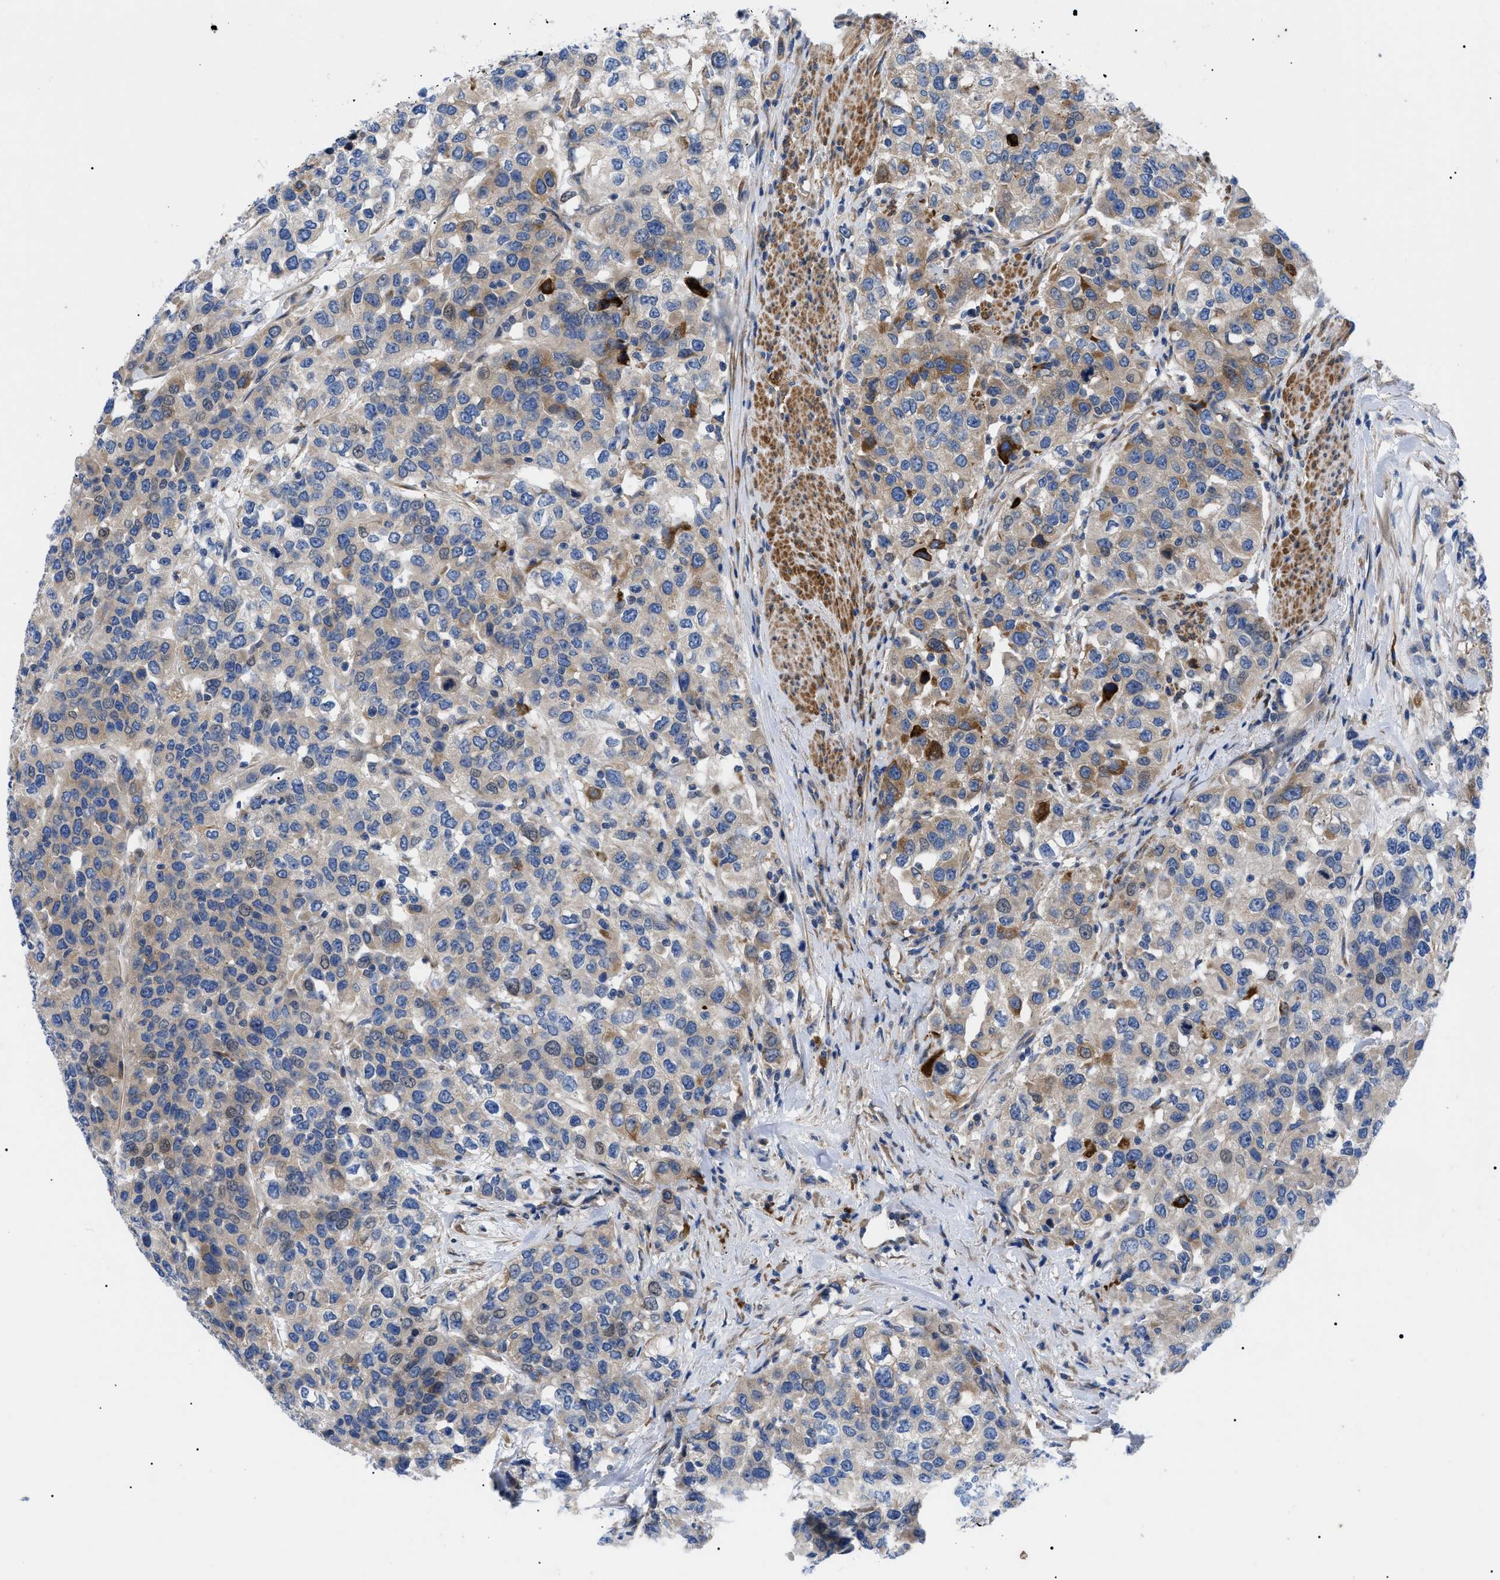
{"staining": {"intensity": "moderate", "quantity": "<25%", "location": "cytoplasmic/membranous"}, "tissue": "urothelial cancer", "cell_type": "Tumor cells", "image_type": "cancer", "snomed": [{"axis": "morphology", "description": "Urothelial carcinoma, High grade"}, {"axis": "topography", "description": "Urinary bladder"}], "caption": "The micrograph demonstrates immunohistochemical staining of urothelial carcinoma (high-grade). There is moderate cytoplasmic/membranous expression is present in about <25% of tumor cells.", "gene": "HSPB8", "patient": {"sex": "female", "age": 80}}